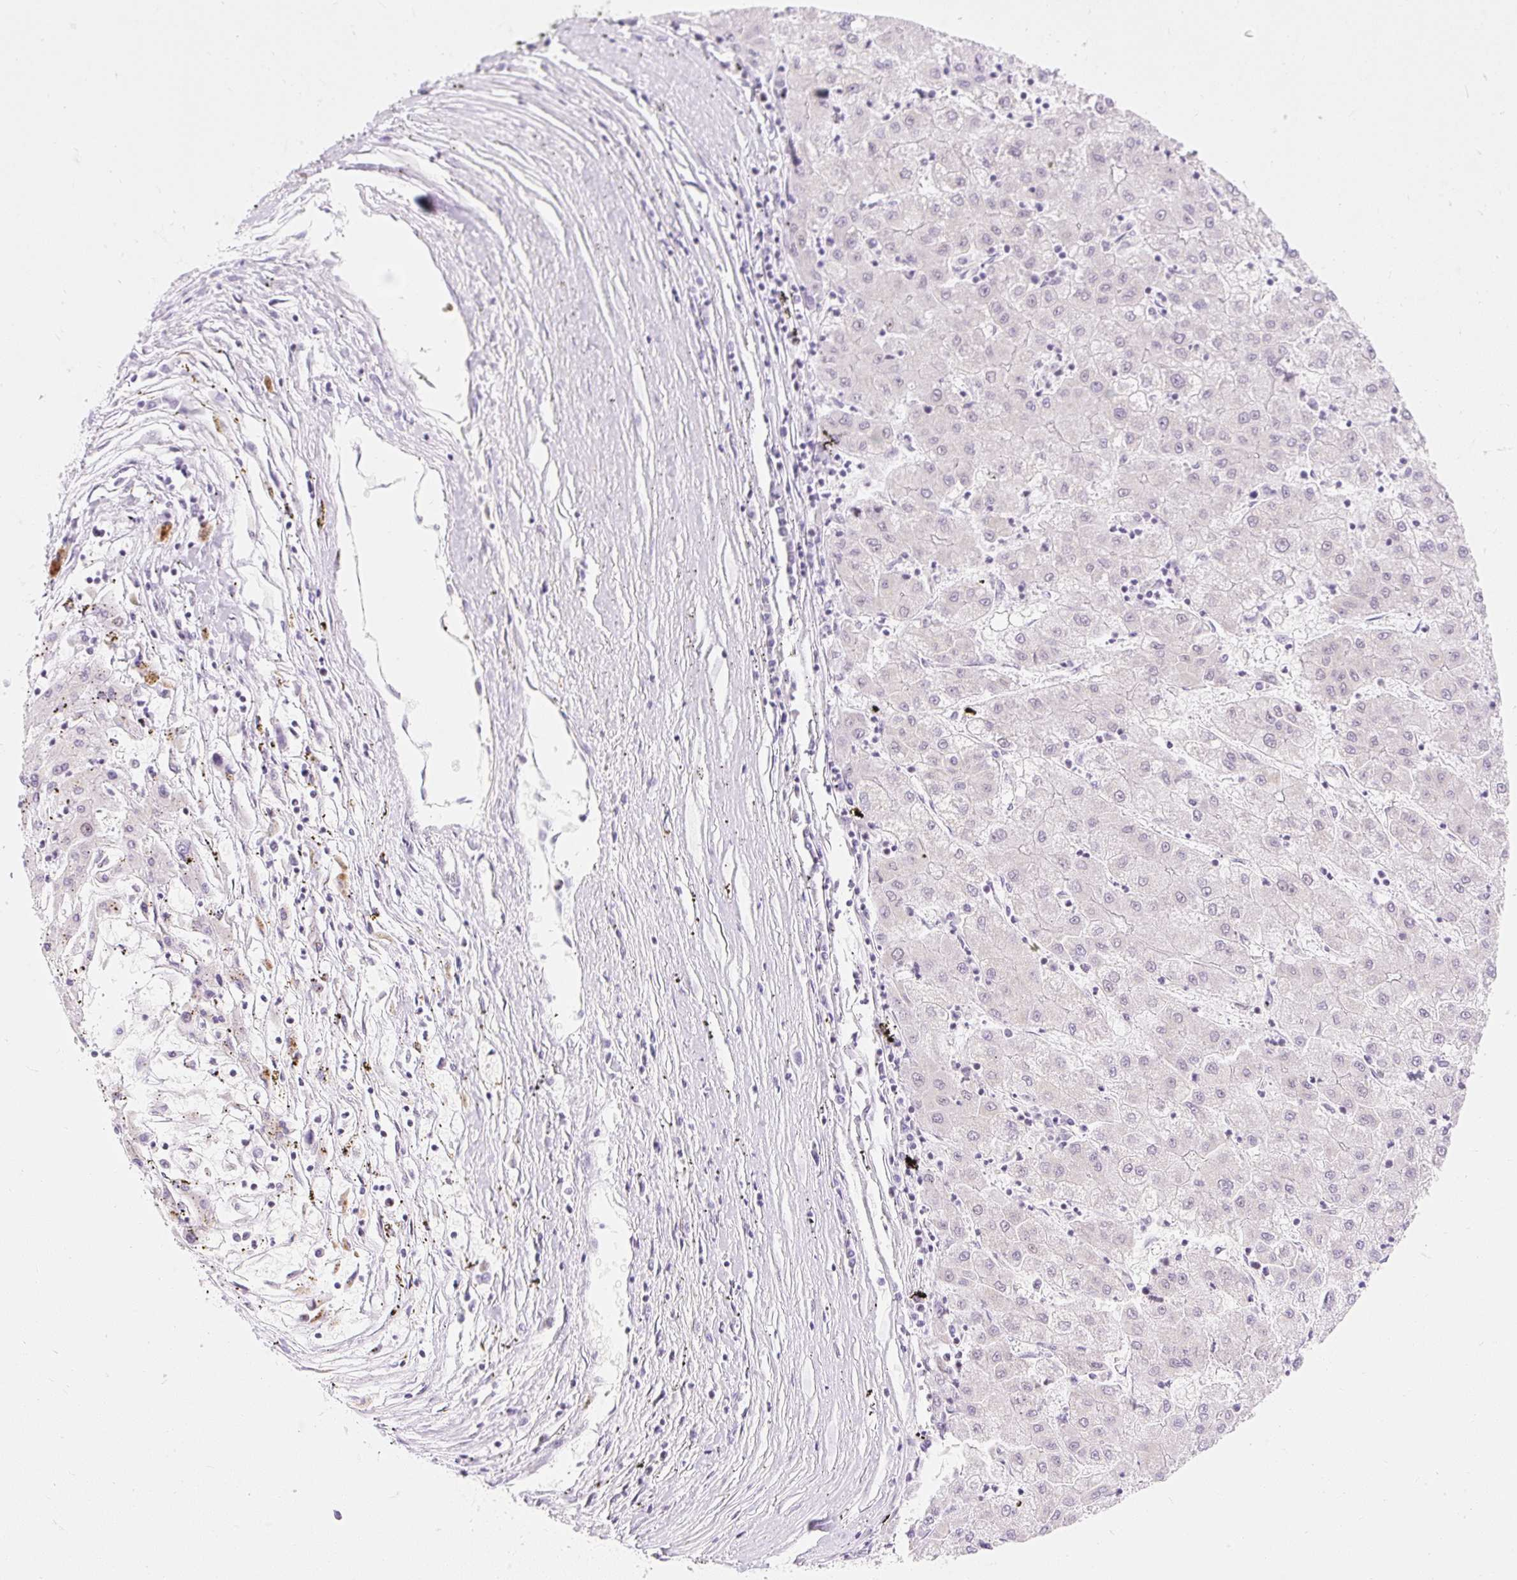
{"staining": {"intensity": "negative", "quantity": "none", "location": "none"}, "tissue": "liver cancer", "cell_type": "Tumor cells", "image_type": "cancer", "snomed": [{"axis": "morphology", "description": "Carcinoma, Hepatocellular, NOS"}, {"axis": "topography", "description": "Liver"}], "caption": "Human liver cancer (hepatocellular carcinoma) stained for a protein using immunohistochemistry (IHC) displays no positivity in tumor cells.", "gene": "H2BW1", "patient": {"sex": "male", "age": 72}}